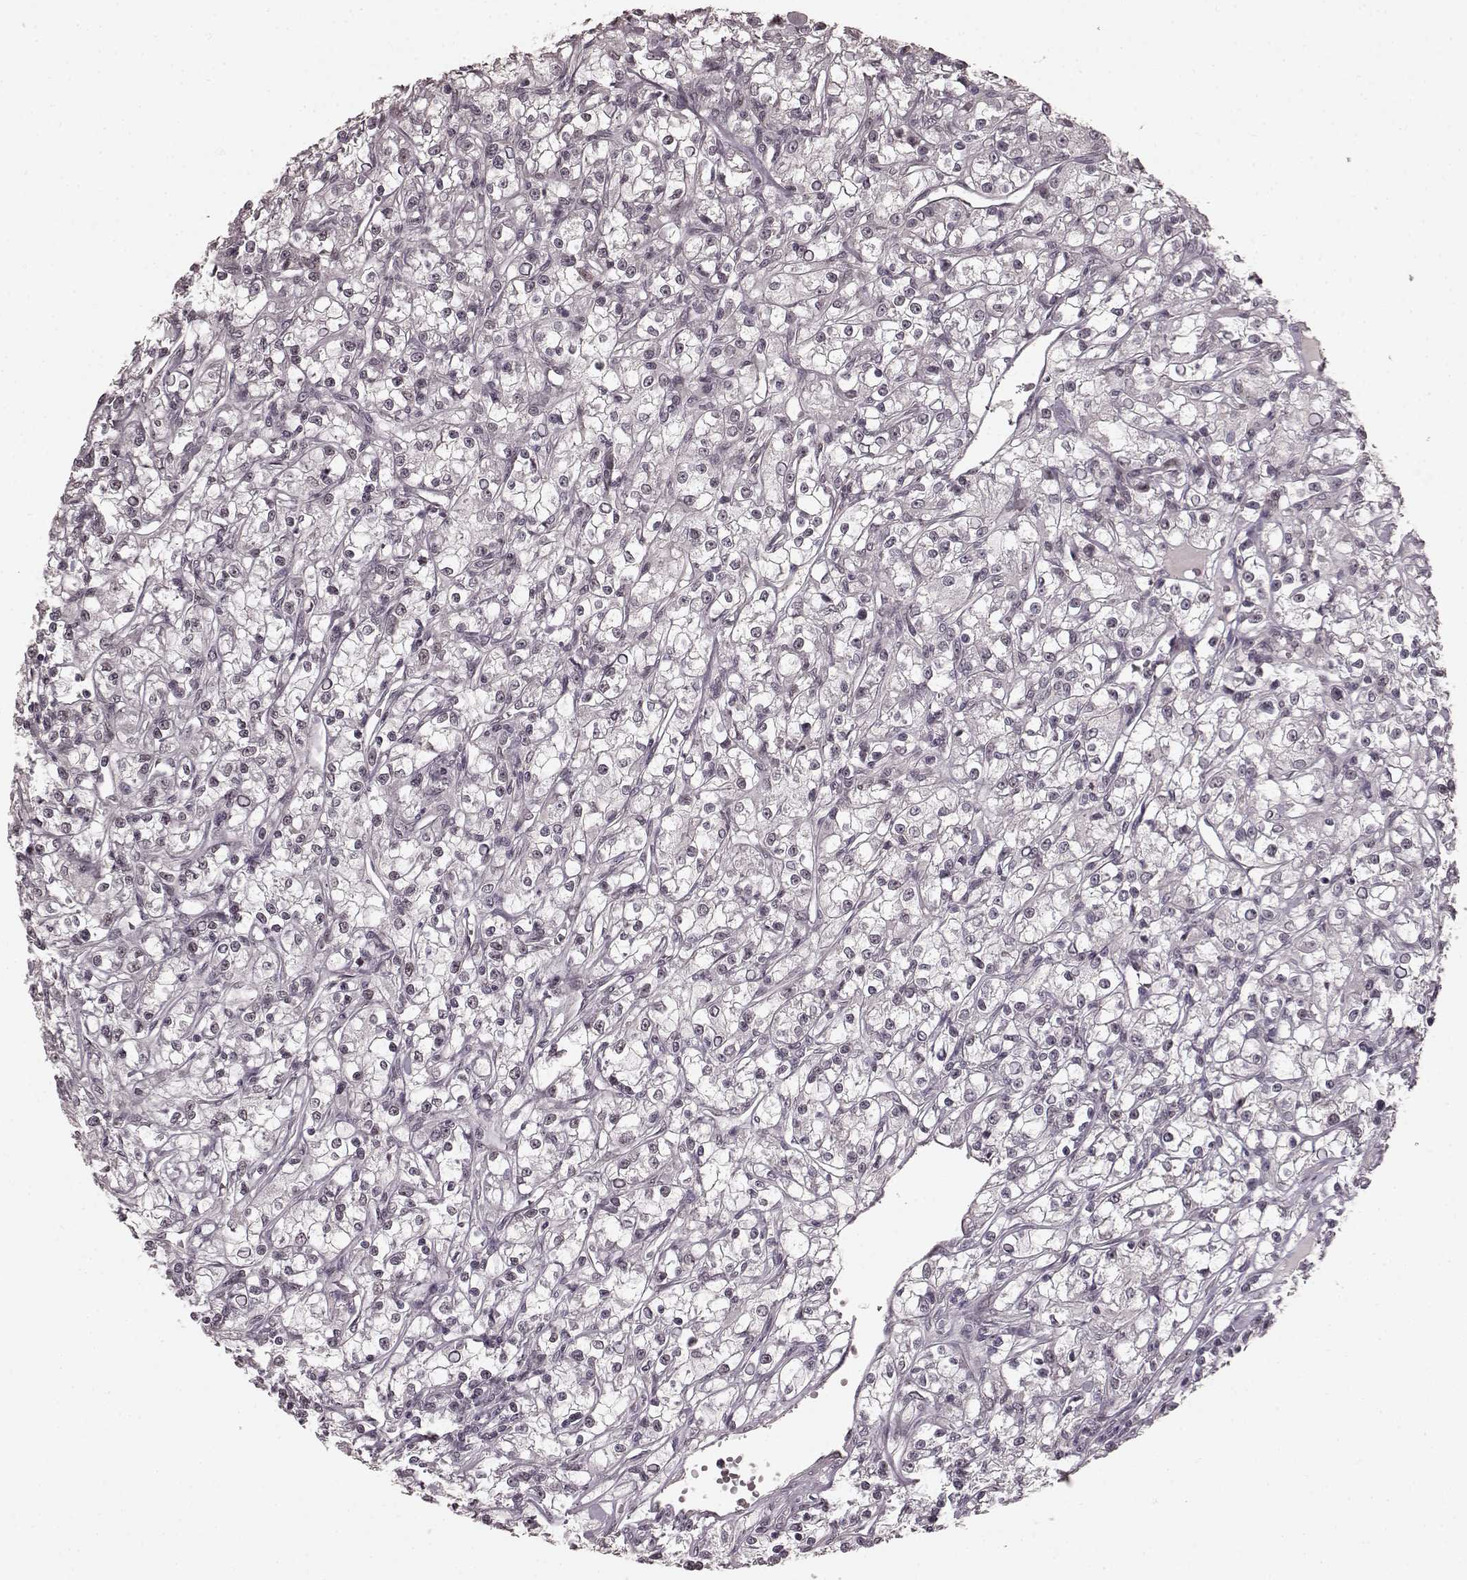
{"staining": {"intensity": "negative", "quantity": "none", "location": "none"}, "tissue": "renal cancer", "cell_type": "Tumor cells", "image_type": "cancer", "snomed": [{"axis": "morphology", "description": "Adenocarcinoma, NOS"}, {"axis": "topography", "description": "Kidney"}], "caption": "There is no significant expression in tumor cells of adenocarcinoma (renal). (DAB immunohistochemistry visualized using brightfield microscopy, high magnification).", "gene": "PLCB4", "patient": {"sex": "female", "age": 59}}